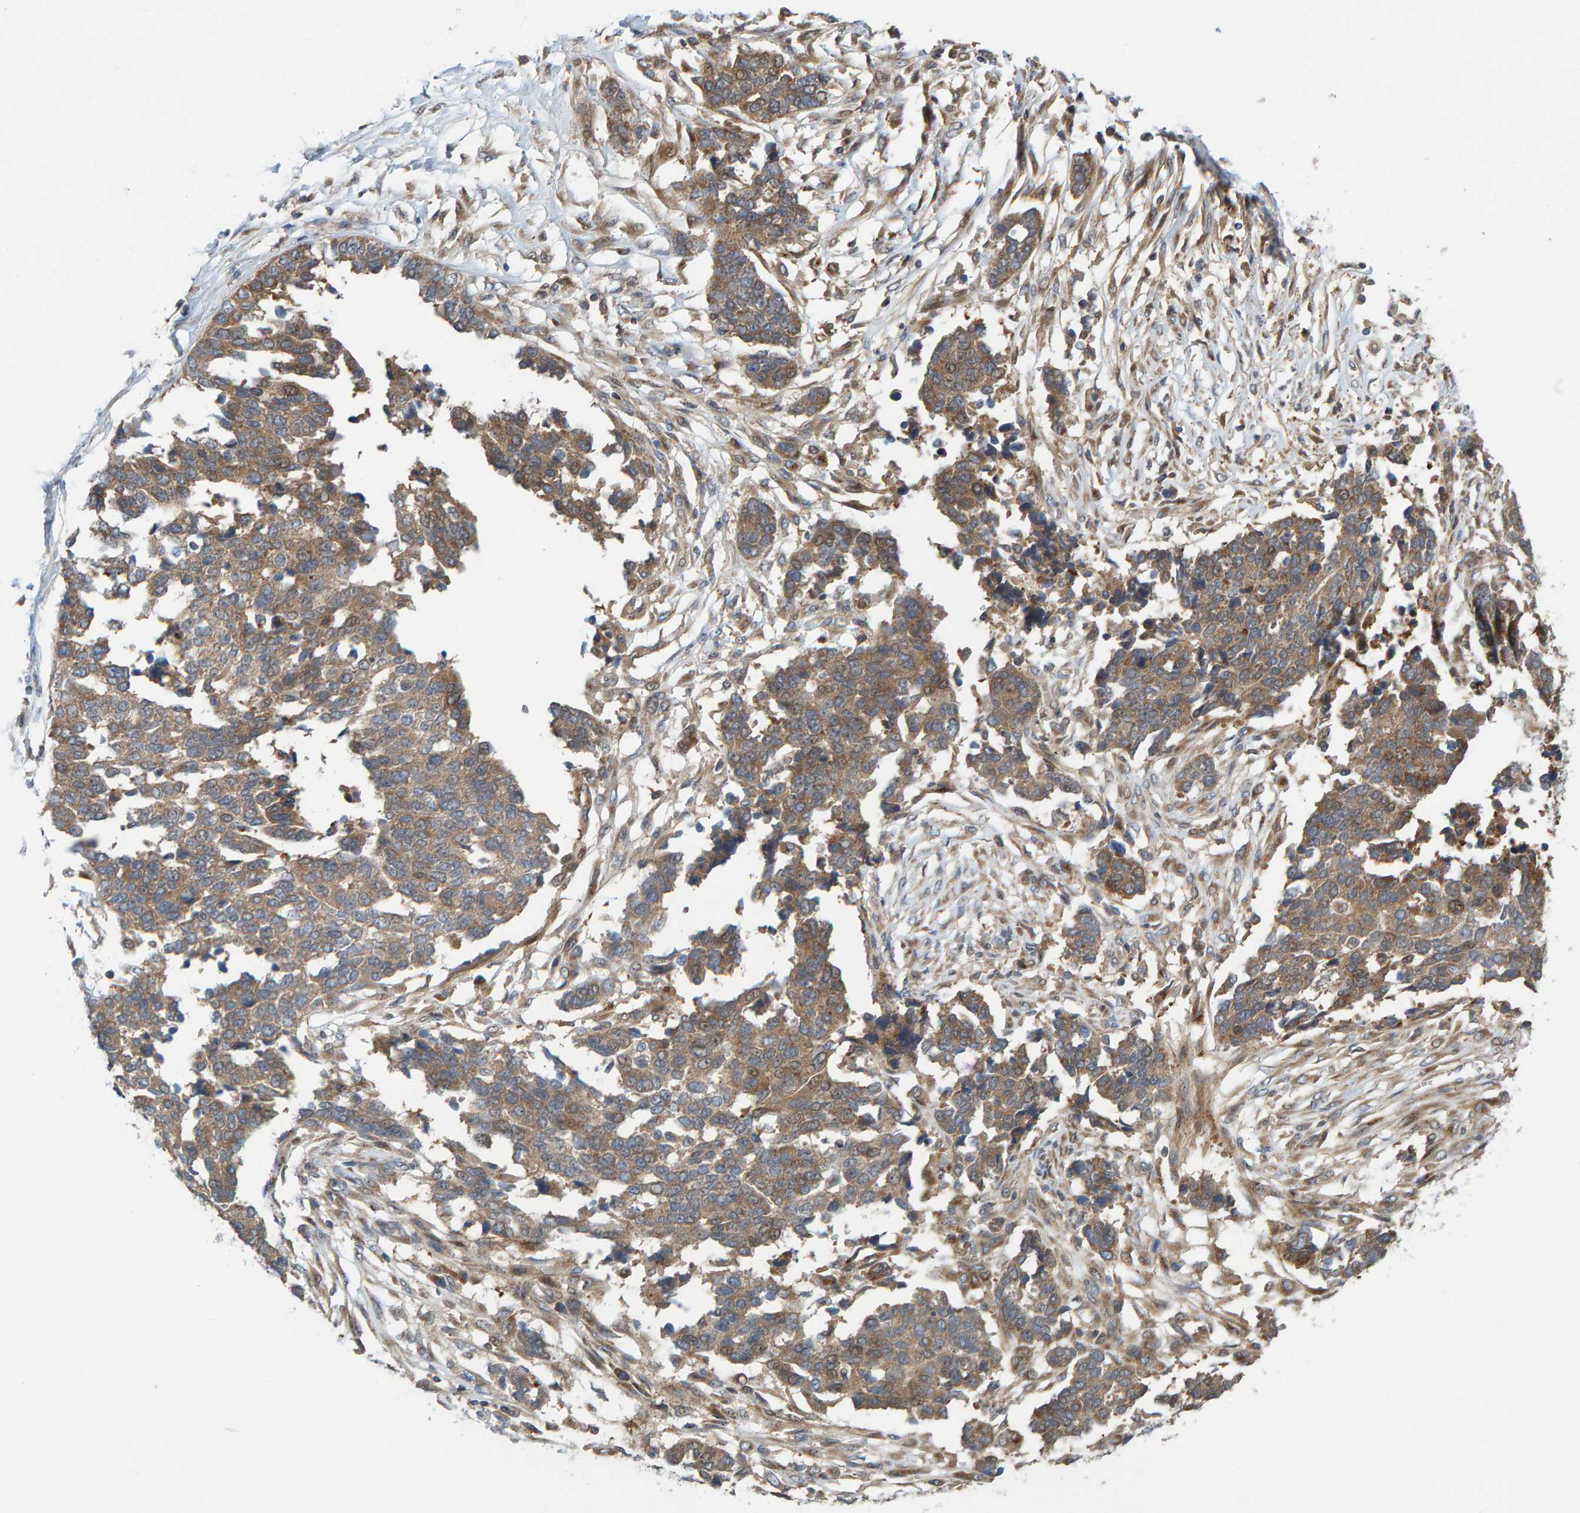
{"staining": {"intensity": "weak", "quantity": ">75%", "location": "cytoplasmic/membranous"}, "tissue": "ovarian cancer", "cell_type": "Tumor cells", "image_type": "cancer", "snomed": [{"axis": "morphology", "description": "Cystadenocarcinoma, serous, NOS"}, {"axis": "topography", "description": "Ovary"}], "caption": "DAB (3,3'-diaminobenzidine) immunohistochemical staining of human ovarian serous cystadenocarcinoma reveals weak cytoplasmic/membranous protein expression in about >75% of tumor cells.", "gene": "KIAA0753", "patient": {"sex": "female", "age": 44}}